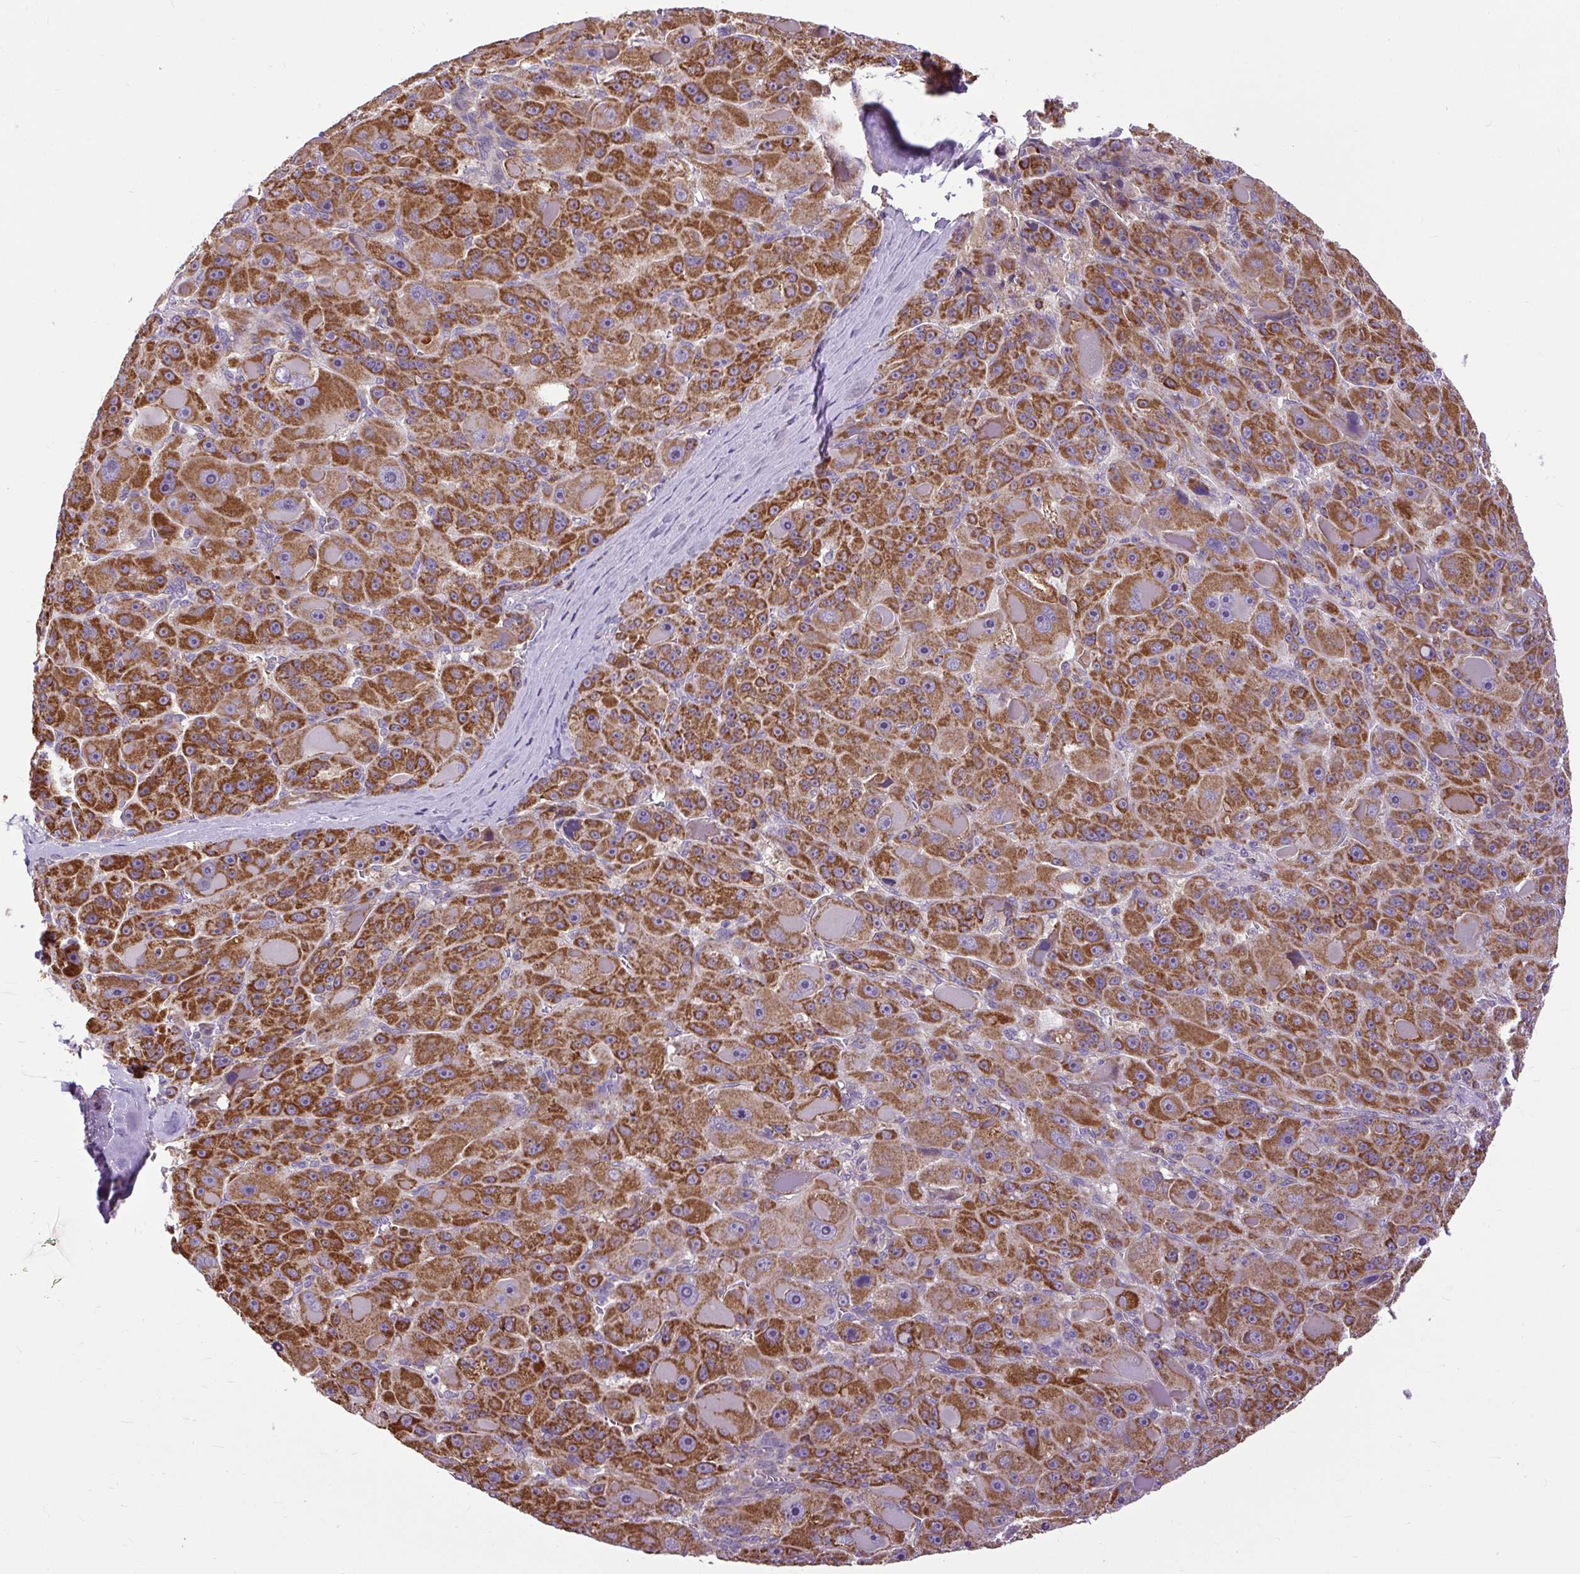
{"staining": {"intensity": "strong", "quantity": ">75%", "location": "cytoplasmic/membranous"}, "tissue": "liver cancer", "cell_type": "Tumor cells", "image_type": "cancer", "snomed": [{"axis": "morphology", "description": "Carcinoma, Hepatocellular, NOS"}, {"axis": "topography", "description": "Liver"}], "caption": "Immunohistochemical staining of hepatocellular carcinoma (liver) demonstrates high levels of strong cytoplasmic/membranous protein expression in about >75% of tumor cells.", "gene": "TM2D3", "patient": {"sex": "male", "age": 76}}